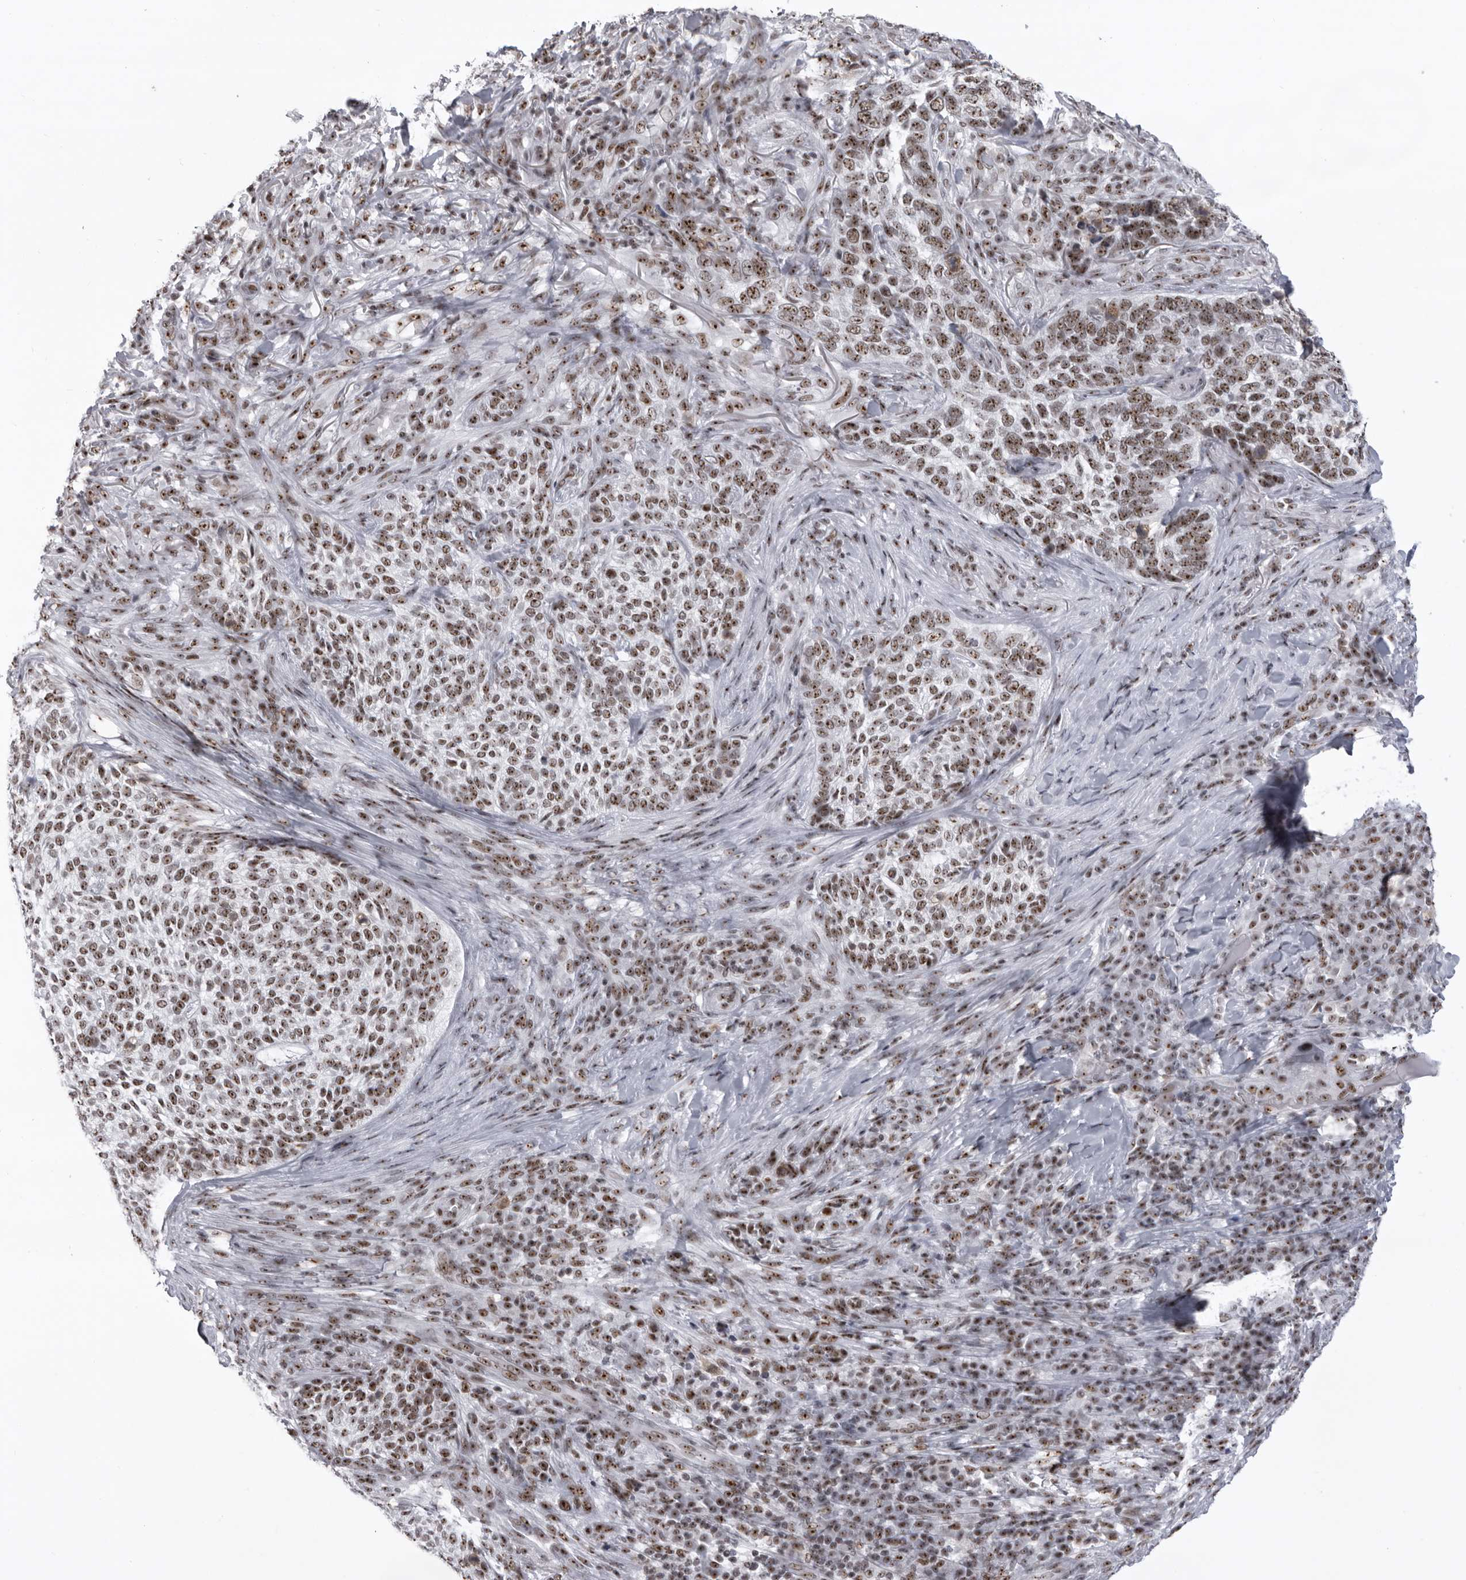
{"staining": {"intensity": "moderate", "quantity": ">75%", "location": "nuclear"}, "tissue": "skin cancer", "cell_type": "Tumor cells", "image_type": "cancer", "snomed": [{"axis": "morphology", "description": "Basal cell carcinoma"}, {"axis": "topography", "description": "Skin"}], "caption": "A brown stain shows moderate nuclear positivity of a protein in human skin cancer tumor cells. (brown staining indicates protein expression, while blue staining denotes nuclei).", "gene": "DHX9", "patient": {"sex": "female", "age": 64}}